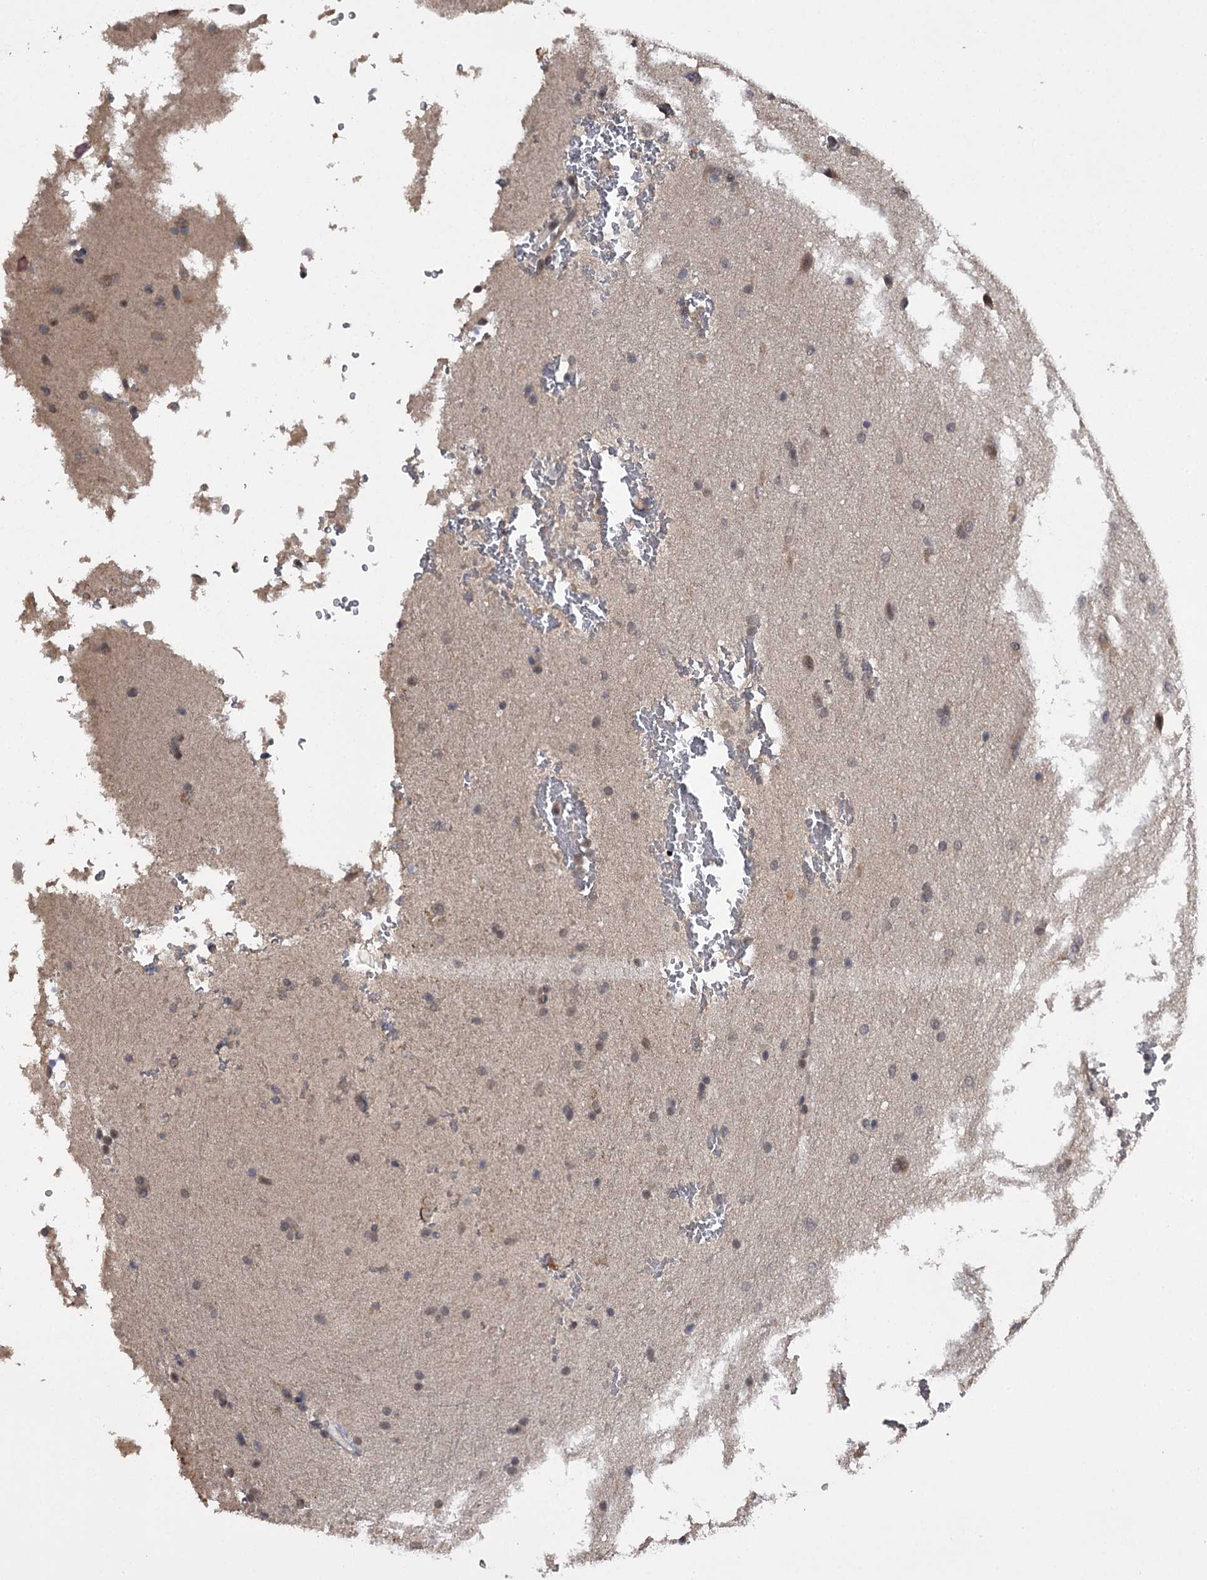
{"staining": {"intensity": "negative", "quantity": "none", "location": "none"}, "tissue": "glioma", "cell_type": "Tumor cells", "image_type": "cancer", "snomed": [{"axis": "morphology", "description": "Glioma, malignant, Low grade"}, {"axis": "topography", "description": "Brain"}], "caption": "Malignant glioma (low-grade) was stained to show a protein in brown. There is no significant expression in tumor cells.", "gene": "CWF19L2", "patient": {"sex": "female", "age": 37}}